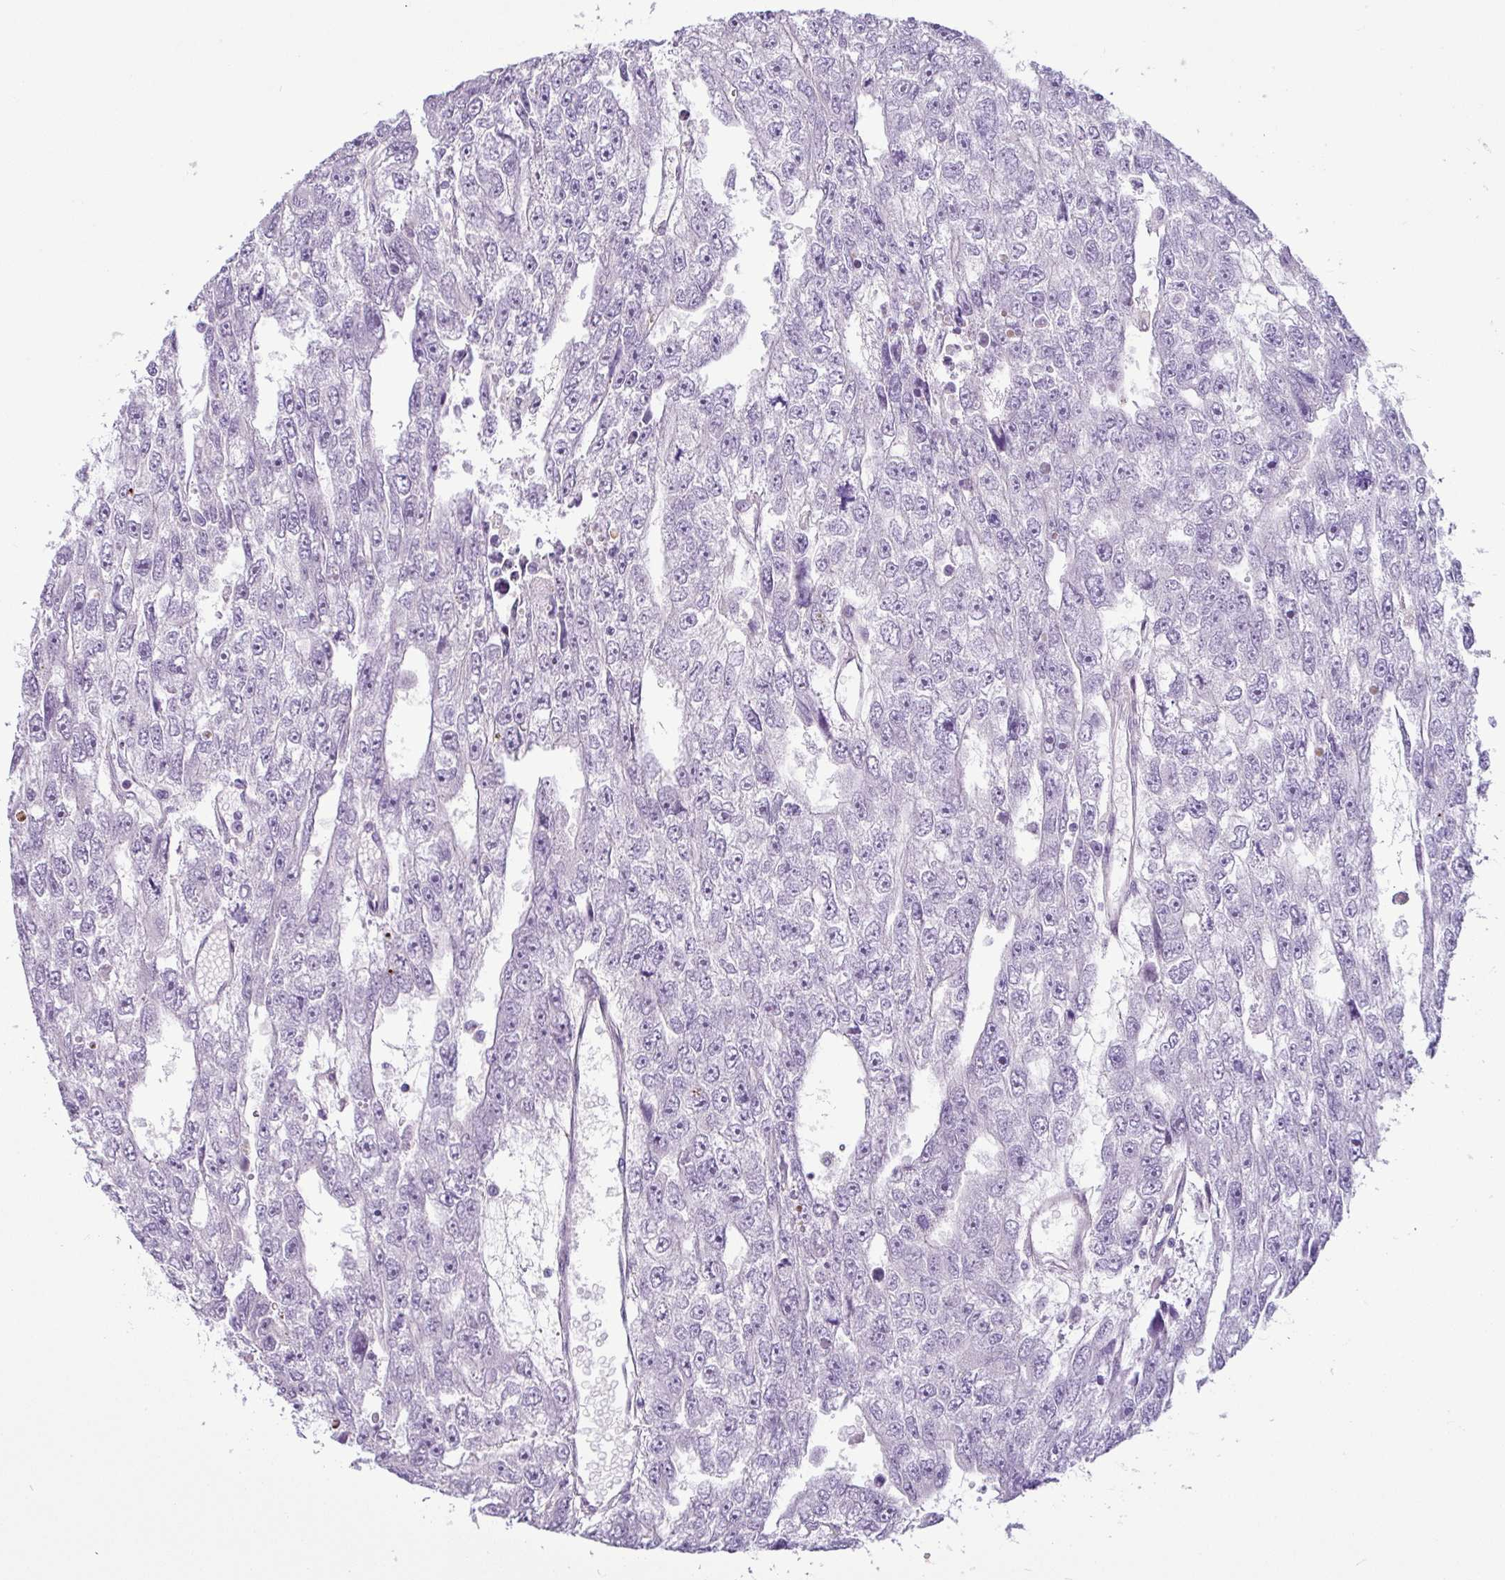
{"staining": {"intensity": "negative", "quantity": "none", "location": "none"}, "tissue": "testis cancer", "cell_type": "Tumor cells", "image_type": "cancer", "snomed": [{"axis": "morphology", "description": "Carcinoma, Embryonal, NOS"}, {"axis": "topography", "description": "Testis"}], "caption": "DAB (3,3'-diaminobenzidine) immunohistochemical staining of testis embryonal carcinoma displays no significant expression in tumor cells.", "gene": "HMCN2", "patient": {"sex": "male", "age": 20}}